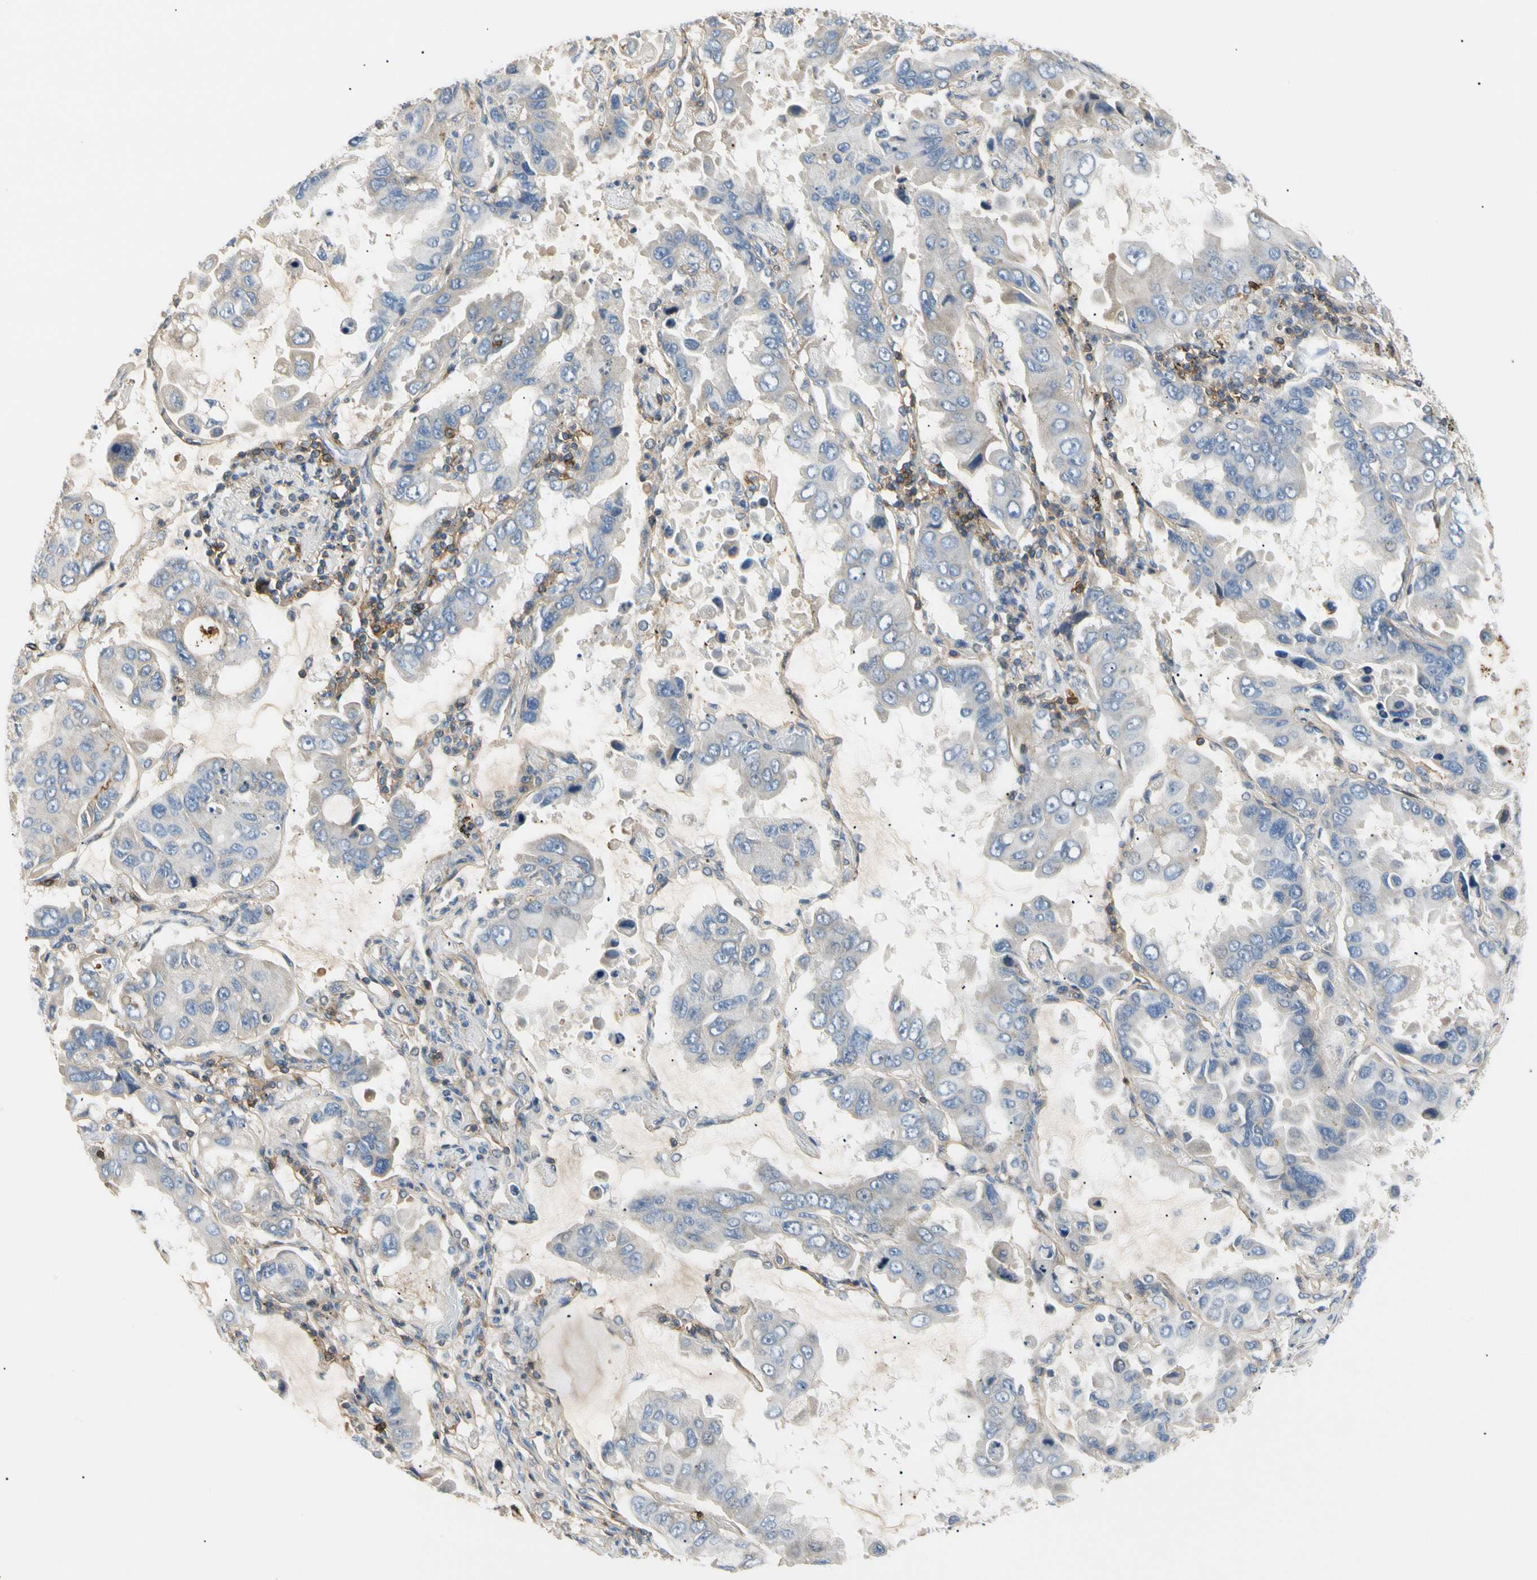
{"staining": {"intensity": "negative", "quantity": "none", "location": "none"}, "tissue": "lung cancer", "cell_type": "Tumor cells", "image_type": "cancer", "snomed": [{"axis": "morphology", "description": "Adenocarcinoma, NOS"}, {"axis": "topography", "description": "Lung"}], "caption": "Tumor cells are negative for protein expression in human lung adenocarcinoma.", "gene": "TNFRSF18", "patient": {"sex": "male", "age": 64}}